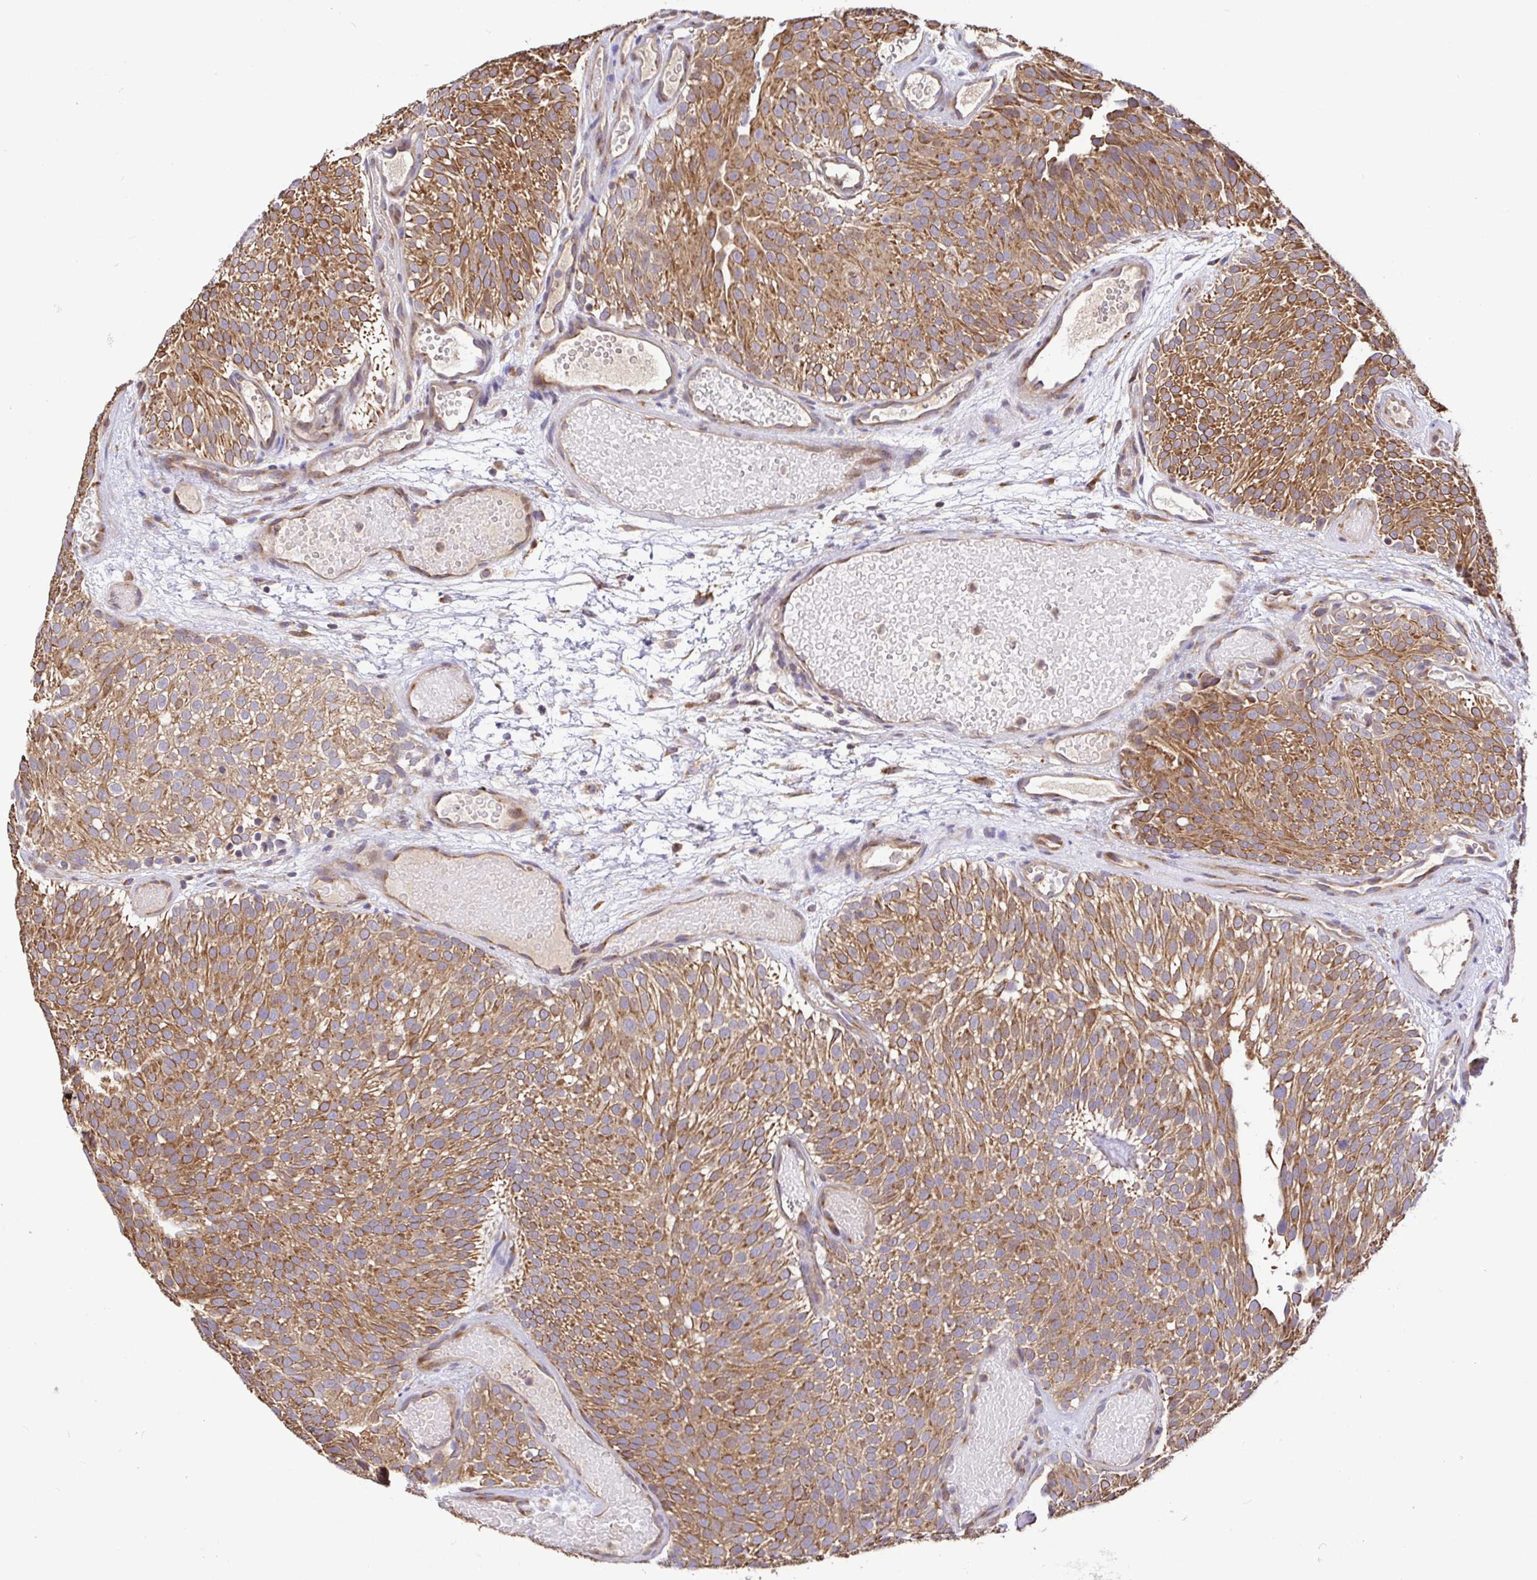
{"staining": {"intensity": "moderate", "quantity": ">75%", "location": "cytoplasmic/membranous"}, "tissue": "urothelial cancer", "cell_type": "Tumor cells", "image_type": "cancer", "snomed": [{"axis": "morphology", "description": "Urothelial carcinoma, Low grade"}, {"axis": "topography", "description": "Urinary bladder"}], "caption": "The immunohistochemical stain labels moderate cytoplasmic/membranous positivity in tumor cells of low-grade urothelial carcinoma tissue.", "gene": "ELP1", "patient": {"sex": "male", "age": 78}}